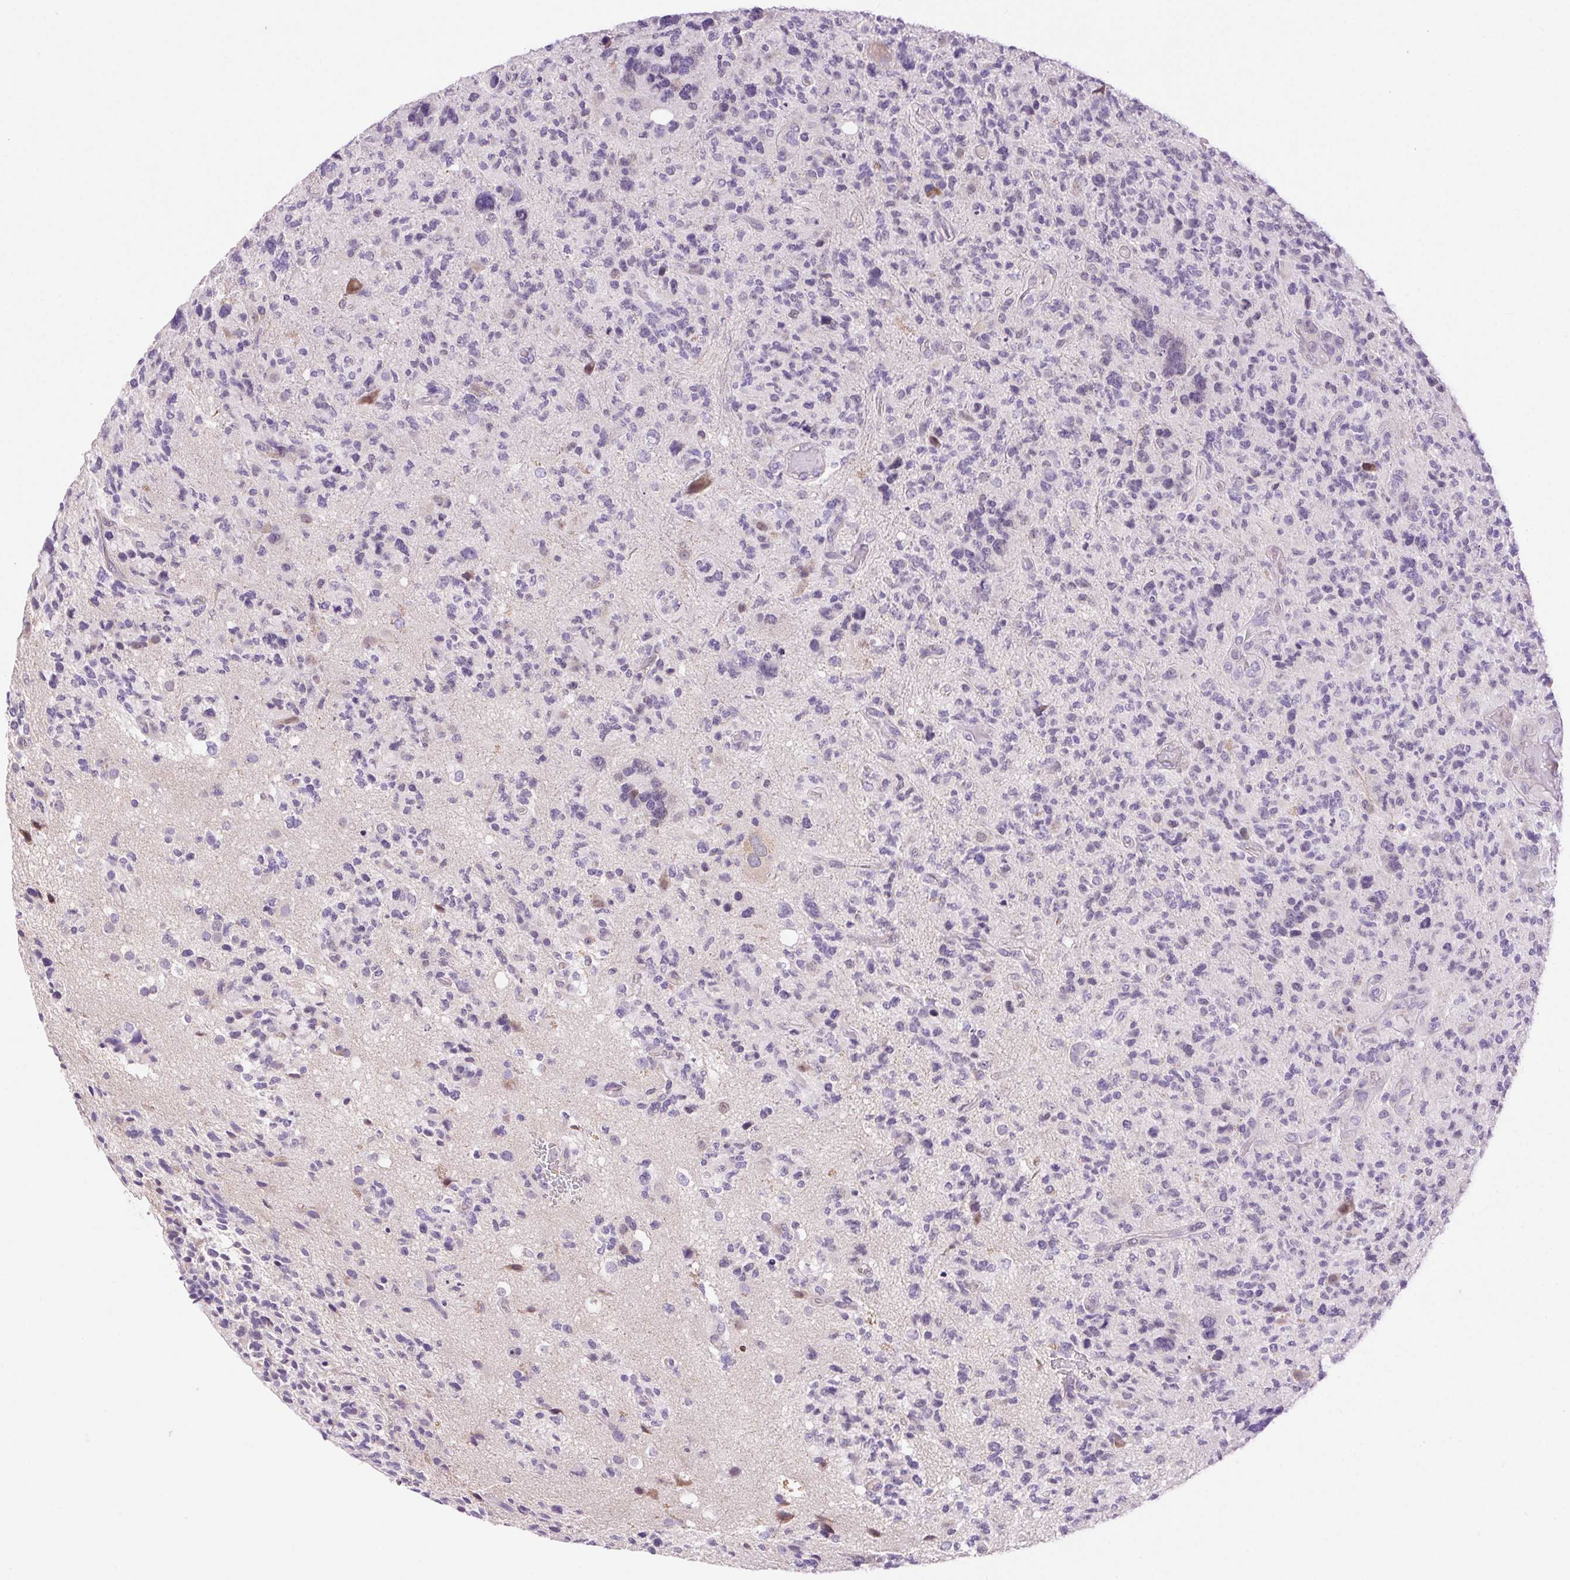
{"staining": {"intensity": "negative", "quantity": "none", "location": "none"}, "tissue": "glioma", "cell_type": "Tumor cells", "image_type": "cancer", "snomed": [{"axis": "morphology", "description": "Glioma, malignant, High grade"}, {"axis": "topography", "description": "Brain"}], "caption": "Immunohistochemical staining of malignant high-grade glioma reveals no significant positivity in tumor cells.", "gene": "ARHGAP11B", "patient": {"sex": "female", "age": 71}}